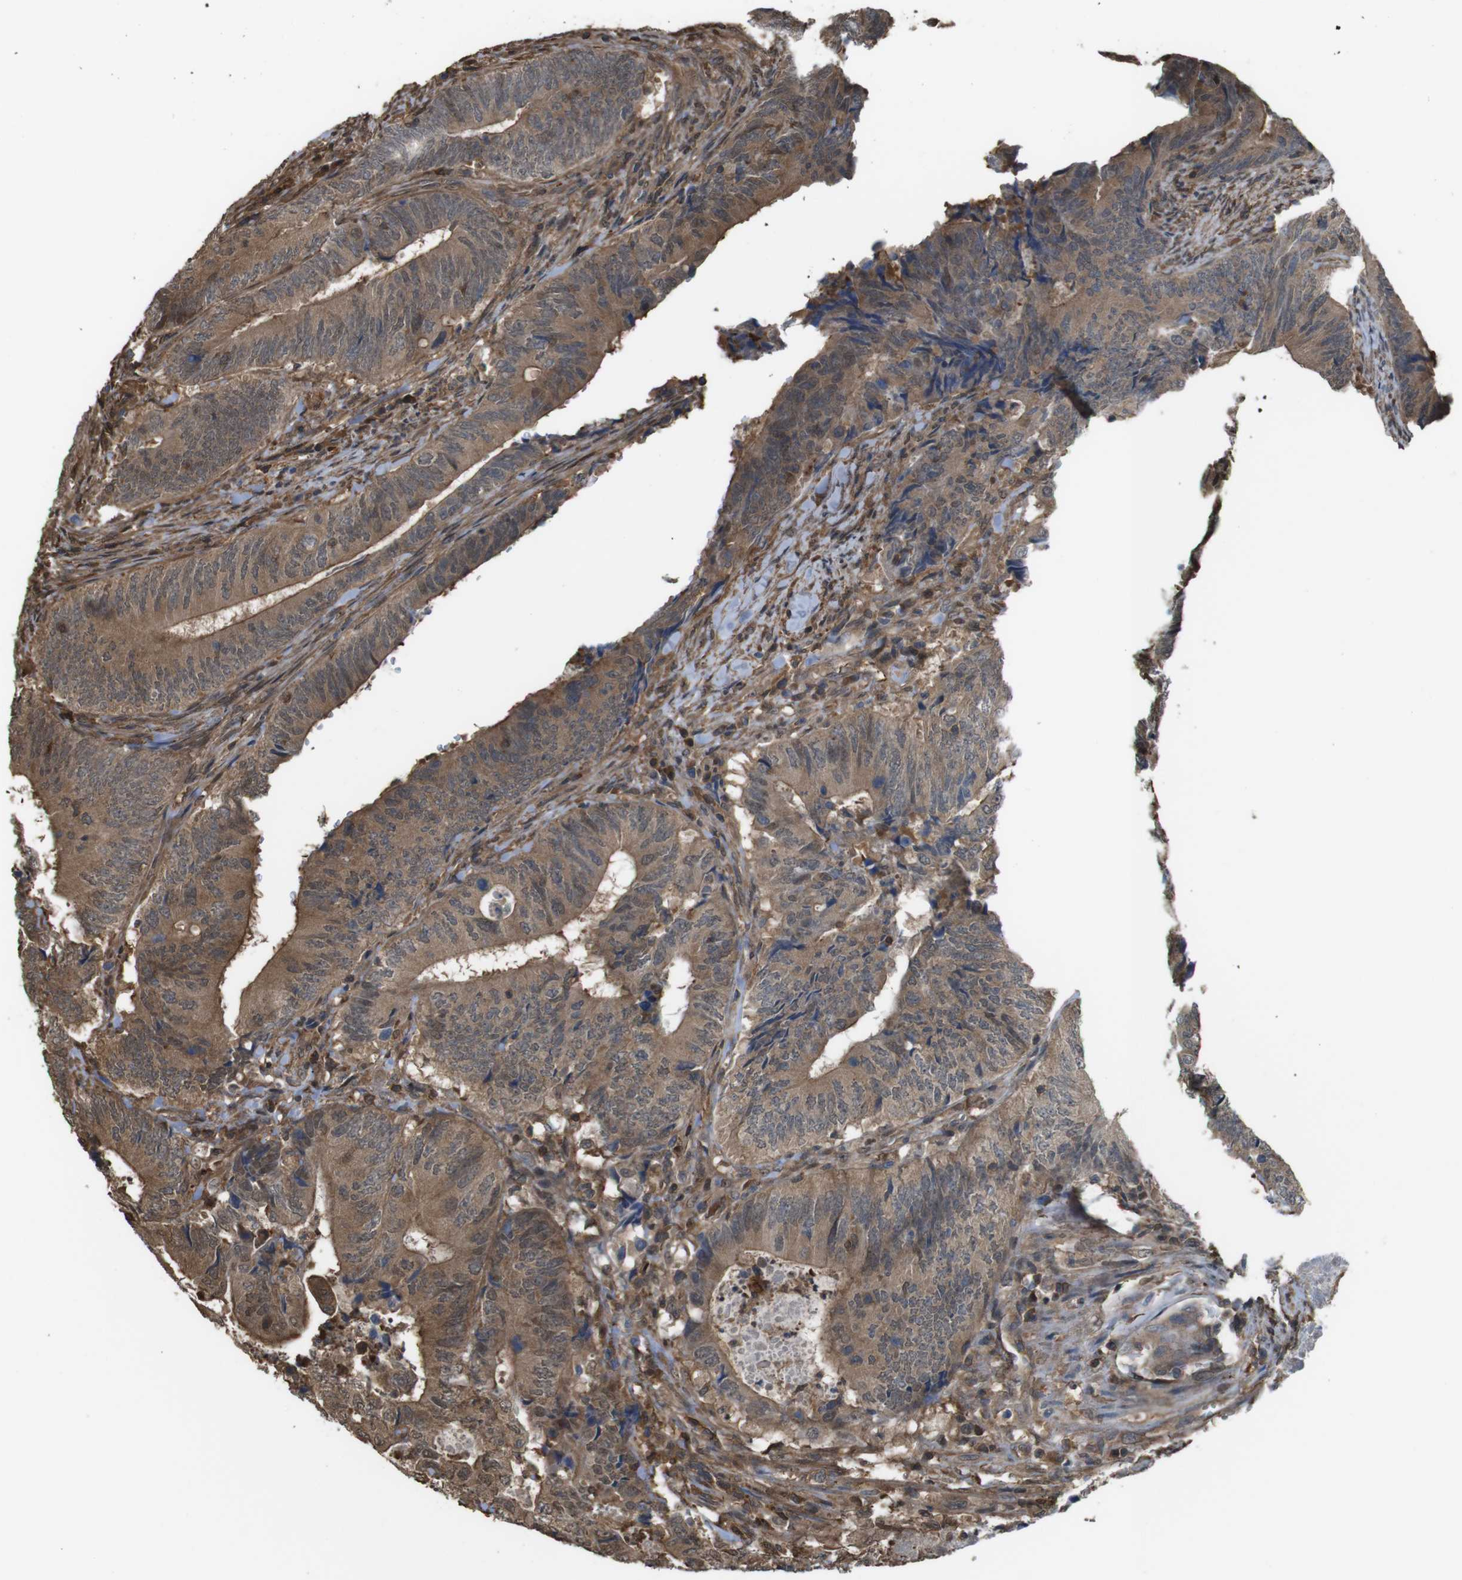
{"staining": {"intensity": "moderate", "quantity": ">75%", "location": "cytoplasmic/membranous"}, "tissue": "colorectal cancer", "cell_type": "Tumor cells", "image_type": "cancer", "snomed": [{"axis": "morphology", "description": "Normal tissue, NOS"}, {"axis": "morphology", "description": "Adenocarcinoma, NOS"}, {"axis": "topography", "description": "Colon"}], "caption": "Moderate cytoplasmic/membranous protein positivity is present in about >75% of tumor cells in adenocarcinoma (colorectal). Using DAB (3,3'-diaminobenzidine) (brown) and hematoxylin (blue) stains, captured at high magnification using brightfield microscopy.", "gene": "ARHGDIA", "patient": {"sex": "male", "age": 56}}